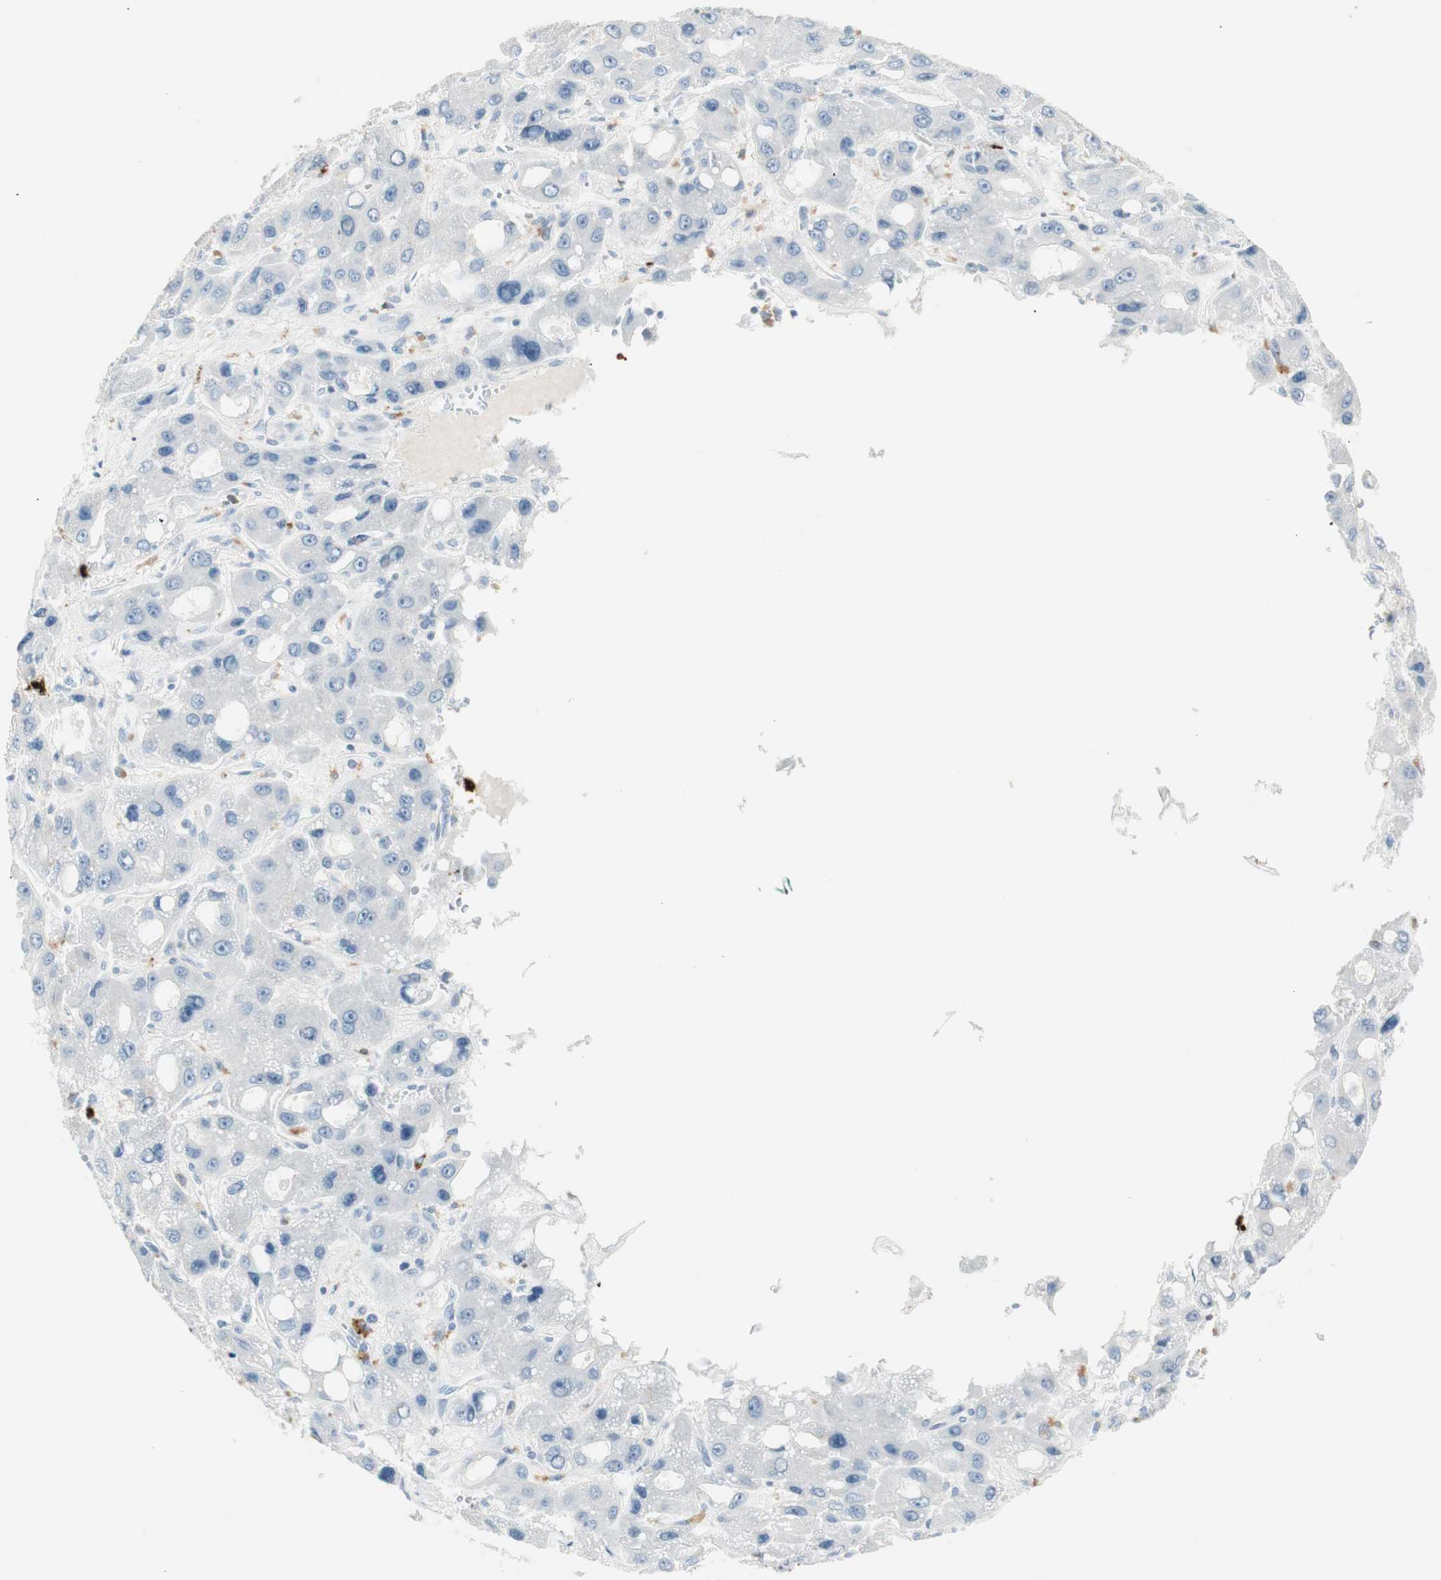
{"staining": {"intensity": "negative", "quantity": "none", "location": "none"}, "tissue": "liver cancer", "cell_type": "Tumor cells", "image_type": "cancer", "snomed": [{"axis": "morphology", "description": "Carcinoma, Hepatocellular, NOS"}, {"axis": "topography", "description": "Liver"}], "caption": "Histopathology image shows no protein staining in tumor cells of liver cancer (hepatocellular carcinoma) tissue. (DAB (3,3'-diaminobenzidine) immunohistochemistry visualized using brightfield microscopy, high magnification).", "gene": "PRTN3", "patient": {"sex": "male", "age": 55}}